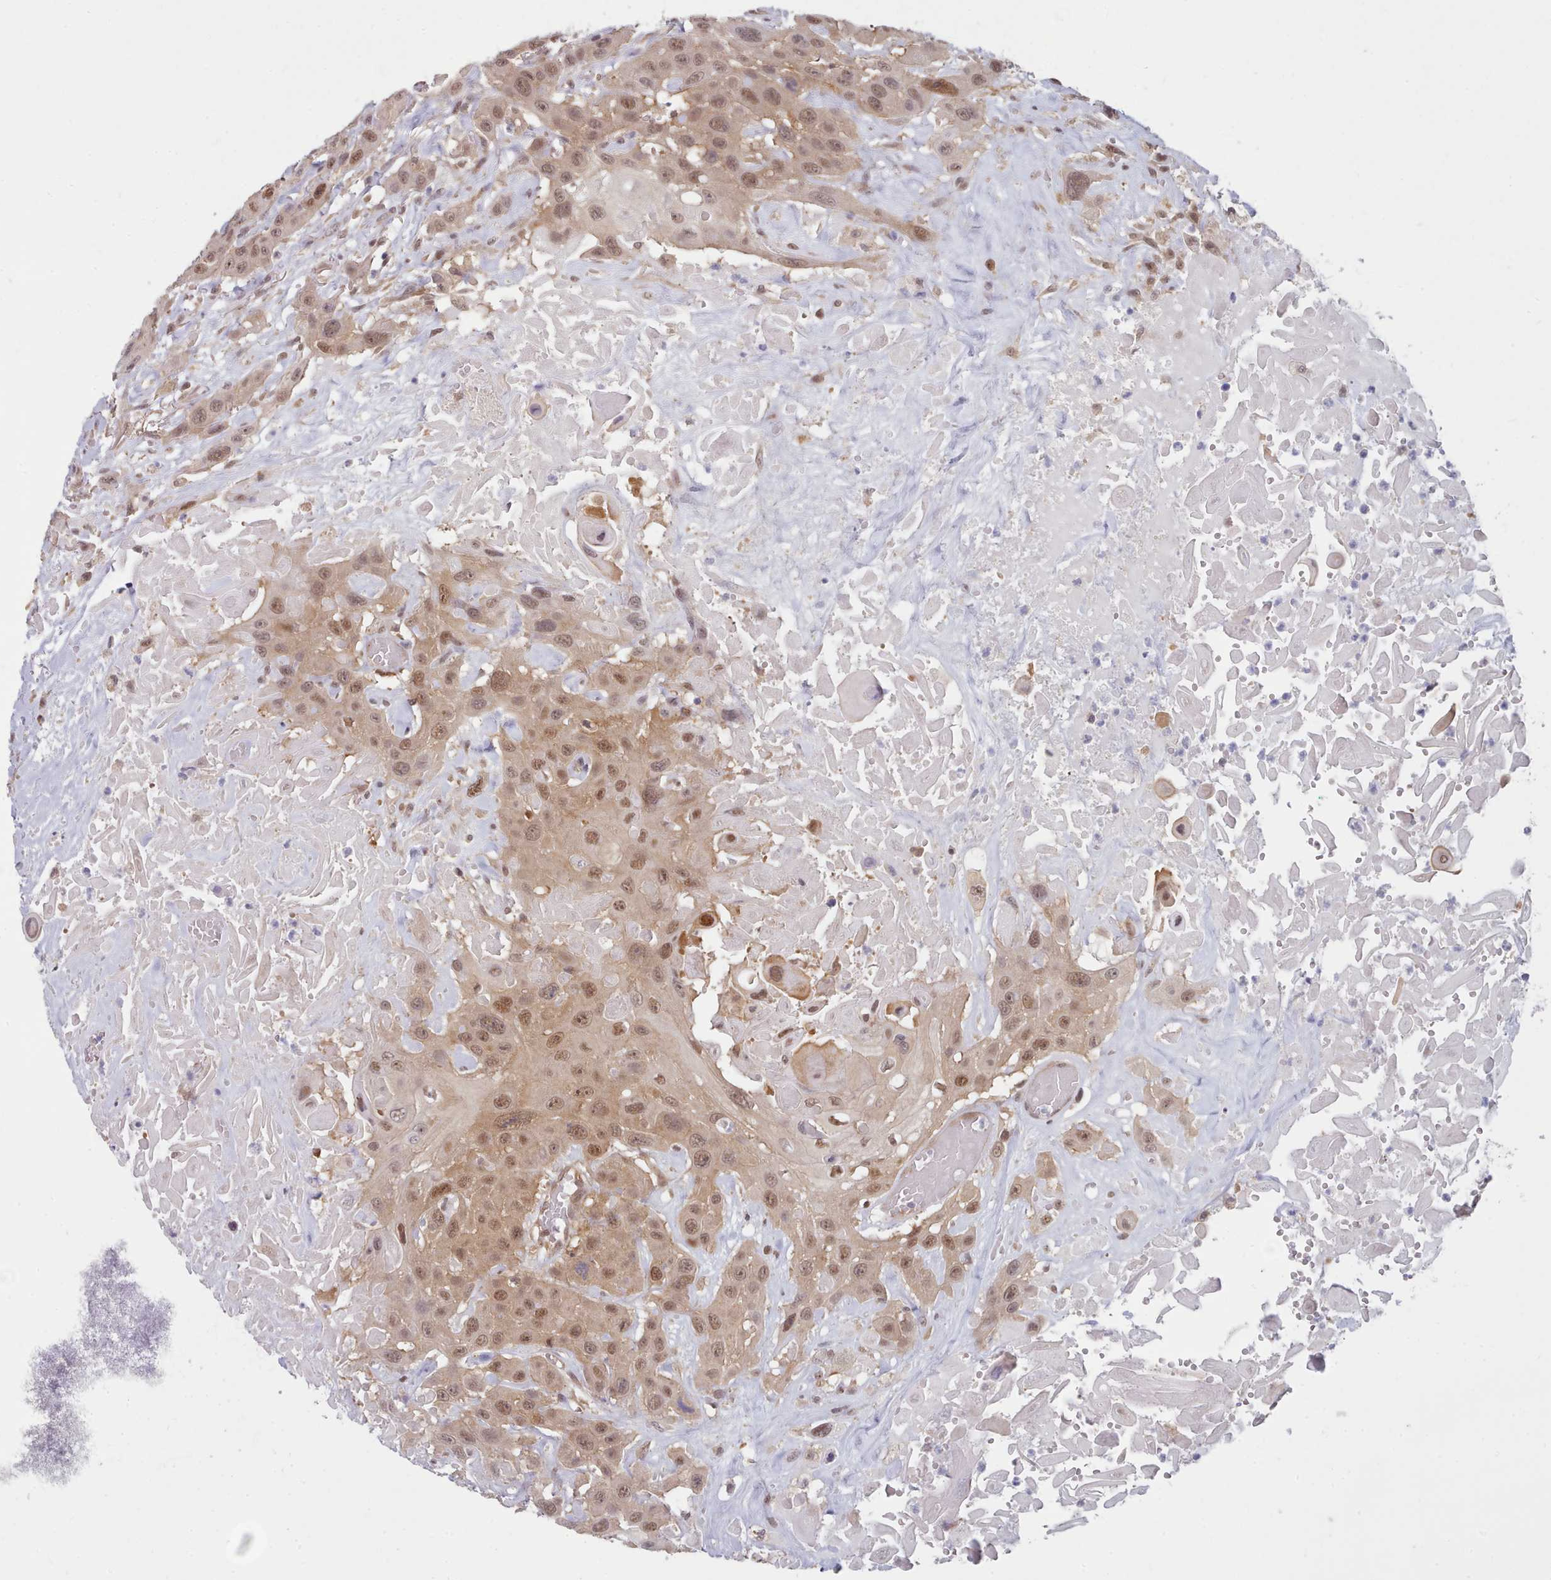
{"staining": {"intensity": "moderate", "quantity": ">75%", "location": "nuclear"}, "tissue": "head and neck cancer", "cell_type": "Tumor cells", "image_type": "cancer", "snomed": [{"axis": "morphology", "description": "Squamous cell carcinoma, NOS"}, {"axis": "topography", "description": "Head-Neck"}], "caption": "Head and neck cancer (squamous cell carcinoma) was stained to show a protein in brown. There is medium levels of moderate nuclear expression in about >75% of tumor cells. (DAB = brown stain, brightfield microscopy at high magnification).", "gene": "CES3", "patient": {"sex": "male", "age": 81}}